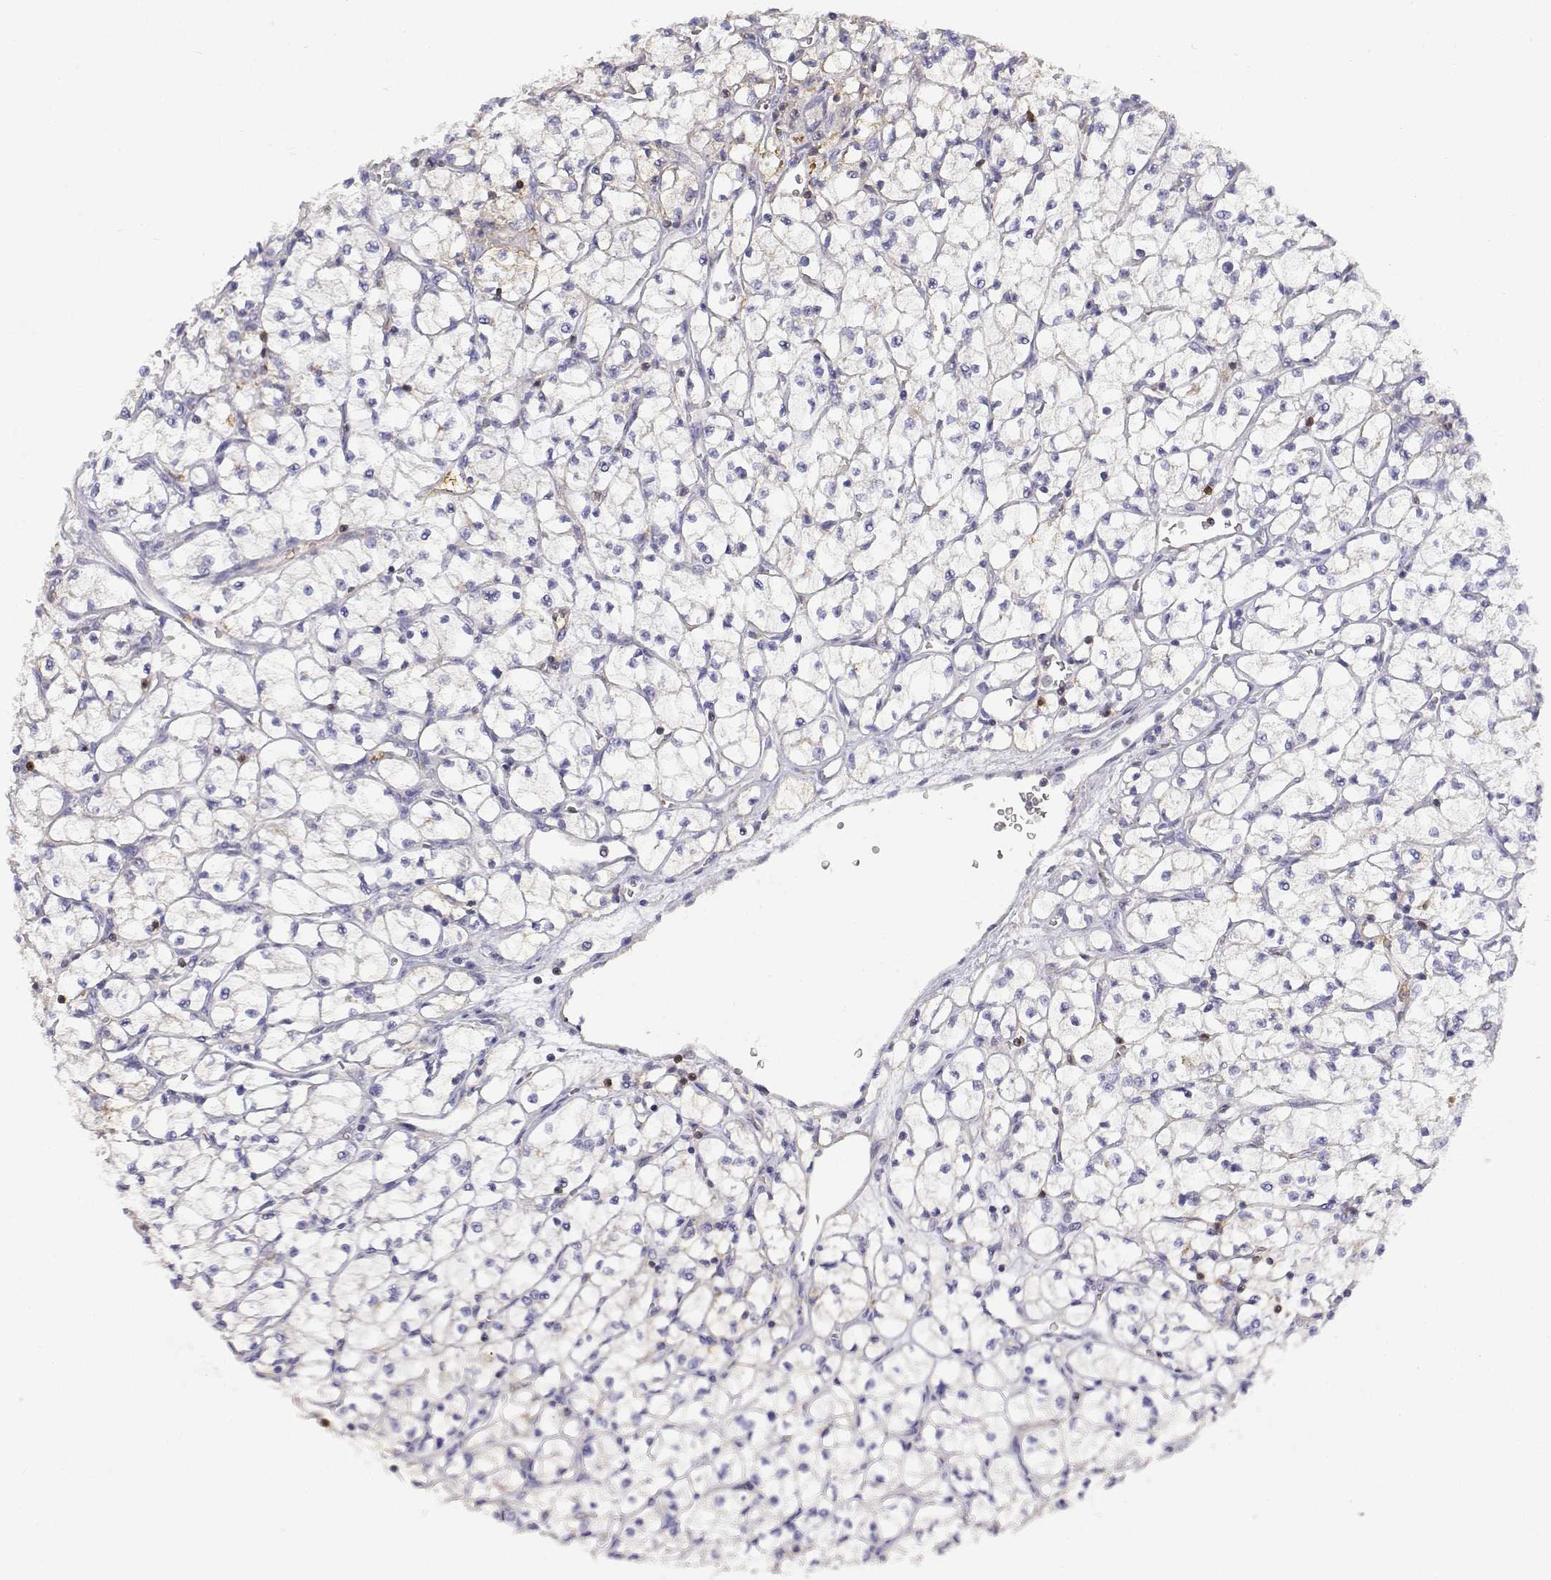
{"staining": {"intensity": "negative", "quantity": "none", "location": "none"}, "tissue": "renal cancer", "cell_type": "Tumor cells", "image_type": "cancer", "snomed": [{"axis": "morphology", "description": "Adenocarcinoma, NOS"}, {"axis": "topography", "description": "Kidney"}], "caption": "There is no significant staining in tumor cells of renal cancer (adenocarcinoma). (IHC, brightfield microscopy, high magnification).", "gene": "ADA", "patient": {"sex": "female", "age": 64}}